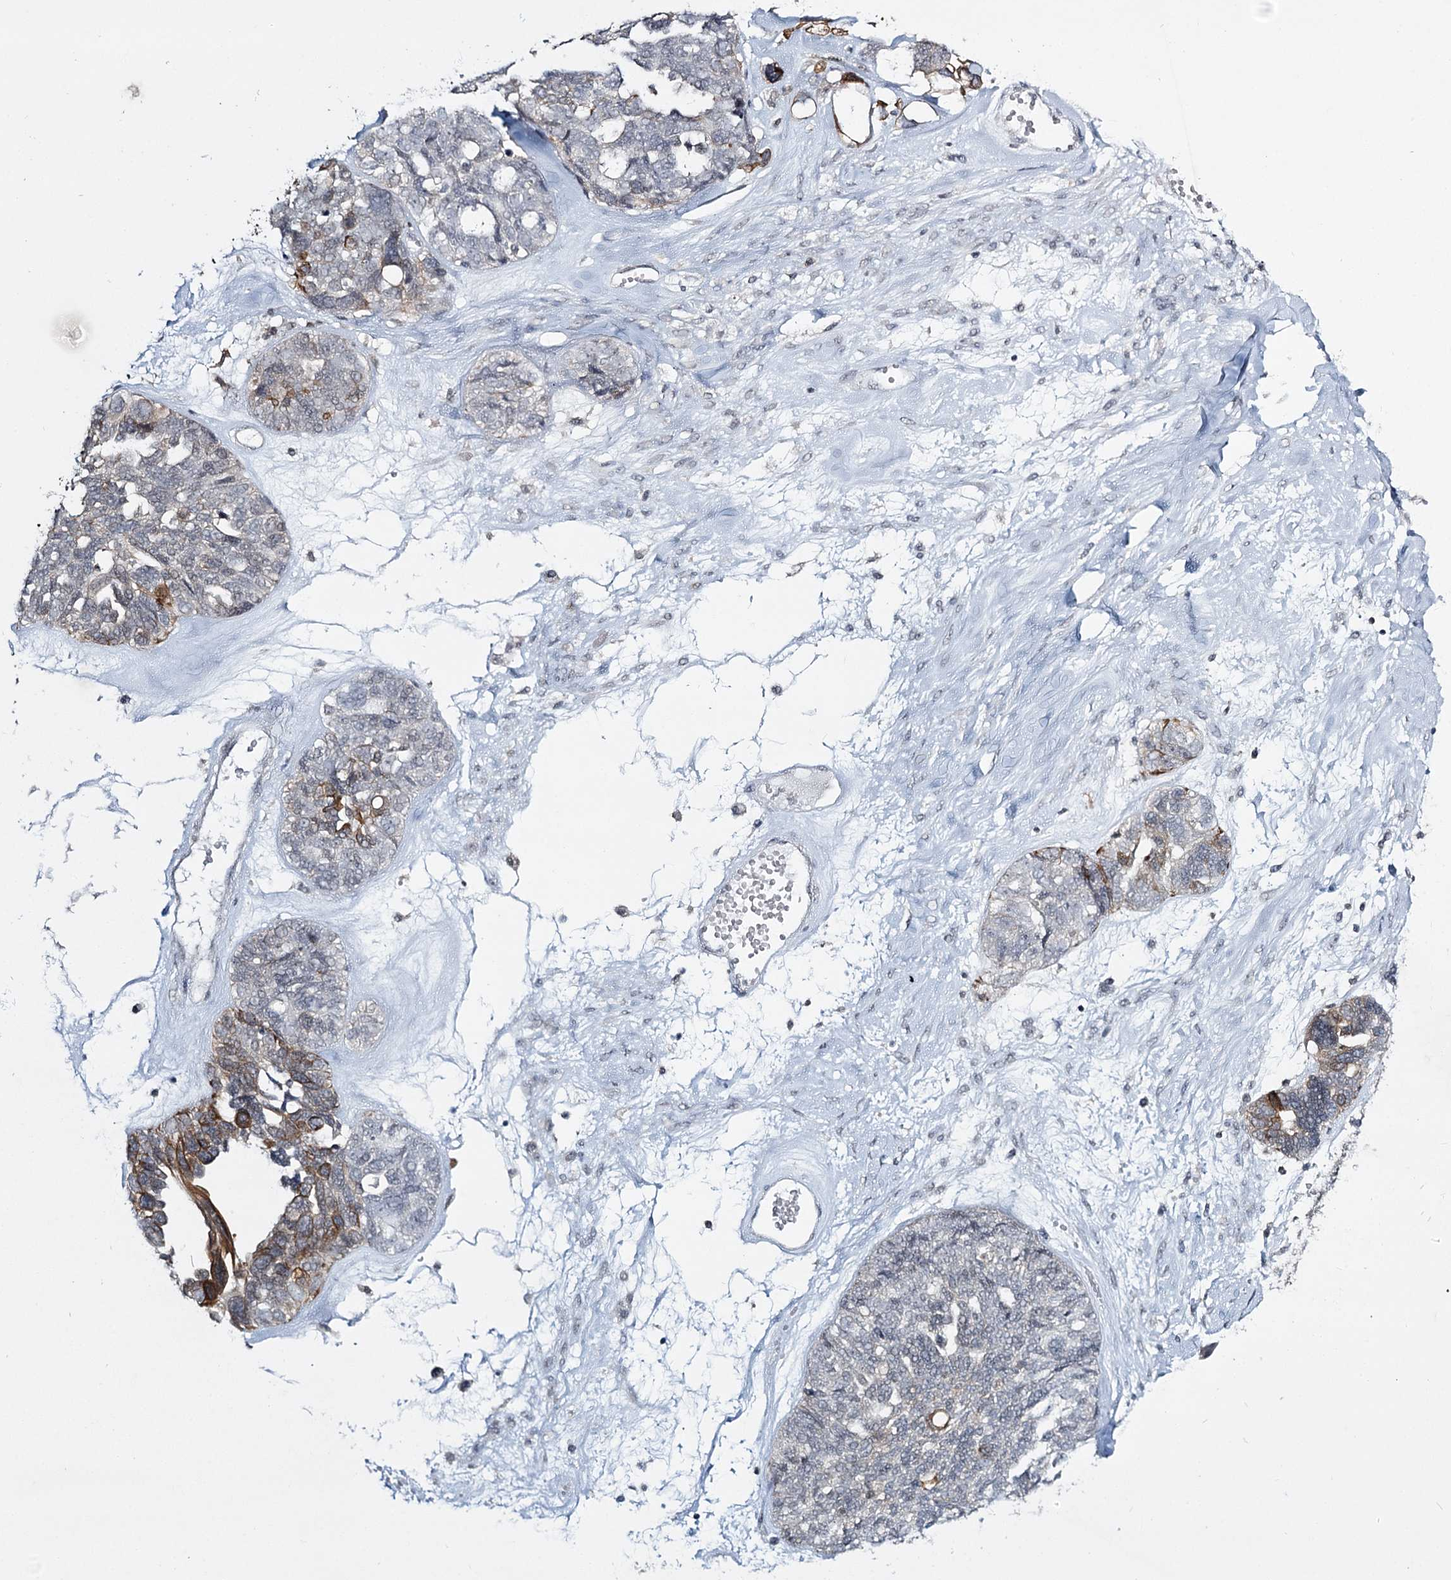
{"staining": {"intensity": "moderate", "quantity": "25%-75%", "location": "cytoplasmic/membranous"}, "tissue": "ovarian cancer", "cell_type": "Tumor cells", "image_type": "cancer", "snomed": [{"axis": "morphology", "description": "Cystadenocarcinoma, serous, NOS"}, {"axis": "topography", "description": "Ovary"}], "caption": "IHC histopathology image of neoplastic tissue: human serous cystadenocarcinoma (ovarian) stained using immunohistochemistry displays medium levels of moderate protein expression localized specifically in the cytoplasmic/membranous of tumor cells, appearing as a cytoplasmic/membranous brown color.", "gene": "TMEM70", "patient": {"sex": "female", "age": 79}}